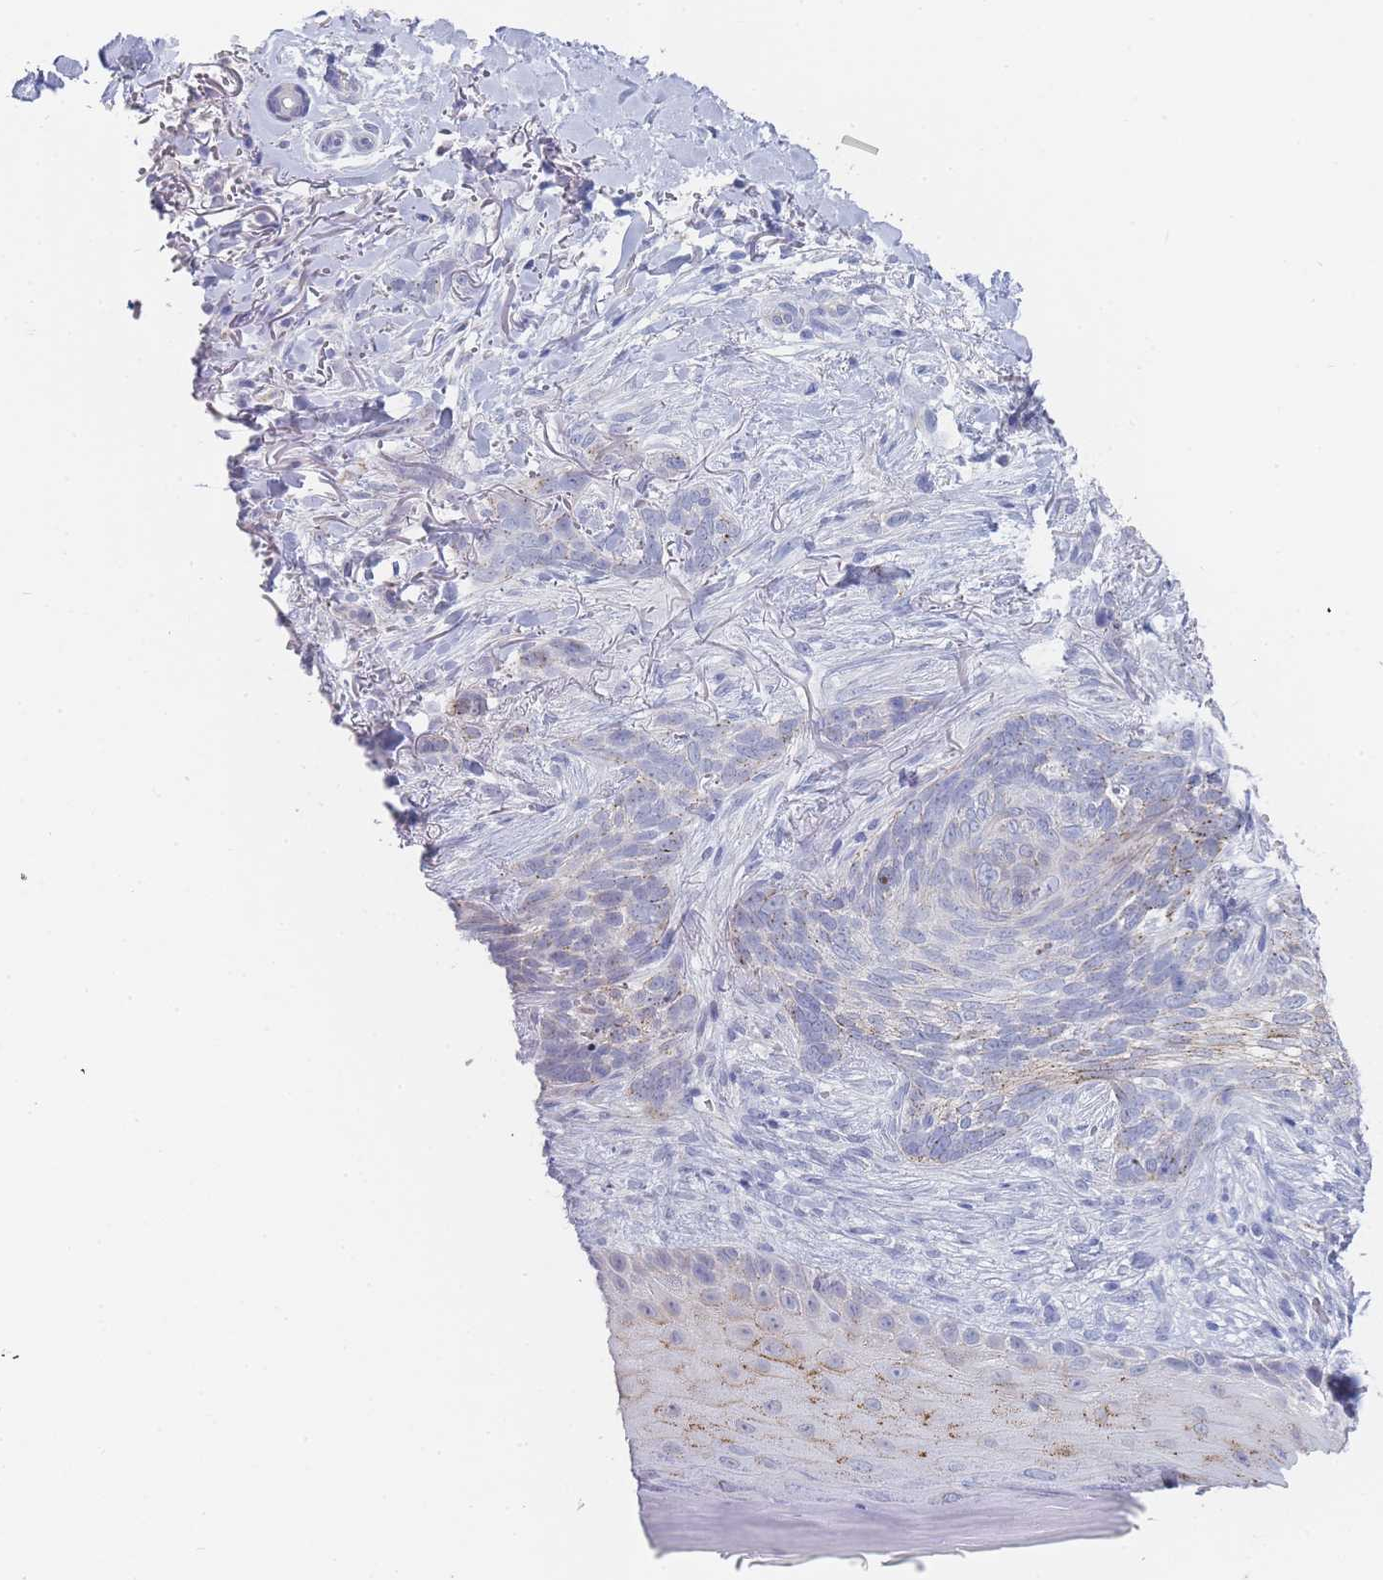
{"staining": {"intensity": "negative", "quantity": "none", "location": "none"}, "tissue": "skin cancer", "cell_type": "Tumor cells", "image_type": "cancer", "snomed": [{"axis": "morphology", "description": "Normal tissue, NOS"}, {"axis": "morphology", "description": "Basal cell carcinoma"}, {"axis": "topography", "description": "Skin"}], "caption": "A high-resolution image shows IHC staining of basal cell carcinoma (skin), which displays no significant staining in tumor cells. The staining is performed using DAB brown chromogen with nuclei counter-stained in using hematoxylin.", "gene": "IMPG1", "patient": {"sex": "female", "age": 67}}